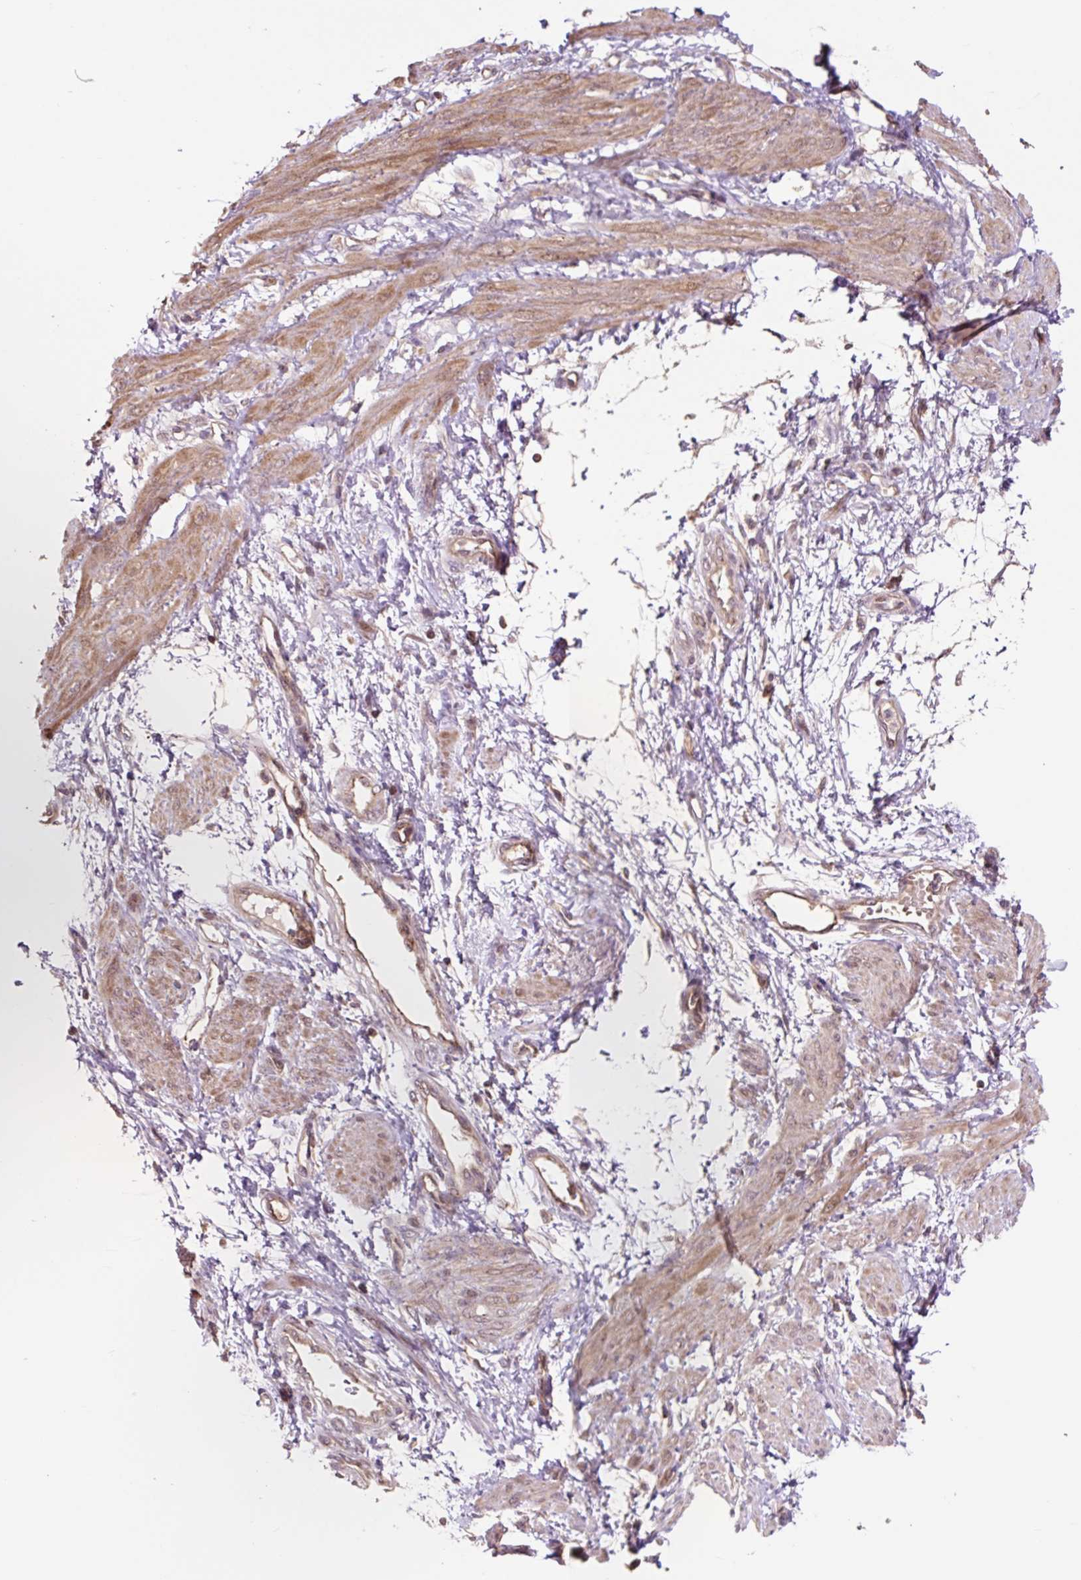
{"staining": {"intensity": "moderate", "quantity": "25%-75%", "location": "cytoplasmic/membranous"}, "tissue": "smooth muscle", "cell_type": "Smooth muscle cells", "image_type": "normal", "snomed": [{"axis": "morphology", "description": "Normal tissue, NOS"}, {"axis": "topography", "description": "Smooth muscle"}, {"axis": "topography", "description": "Uterus"}], "caption": "Smooth muscle was stained to show a protein in brown. There is medium levels of moderate cytoplasmic/membranous expression in approximately 25%-75% of smooth muscle cells. Using DAB (brown) and hematoxylin (blue) stains, captured at high magnification using brightfield microscopy.", "gene": "MMS19", "patient": {"sex": "female", "age": 39}}